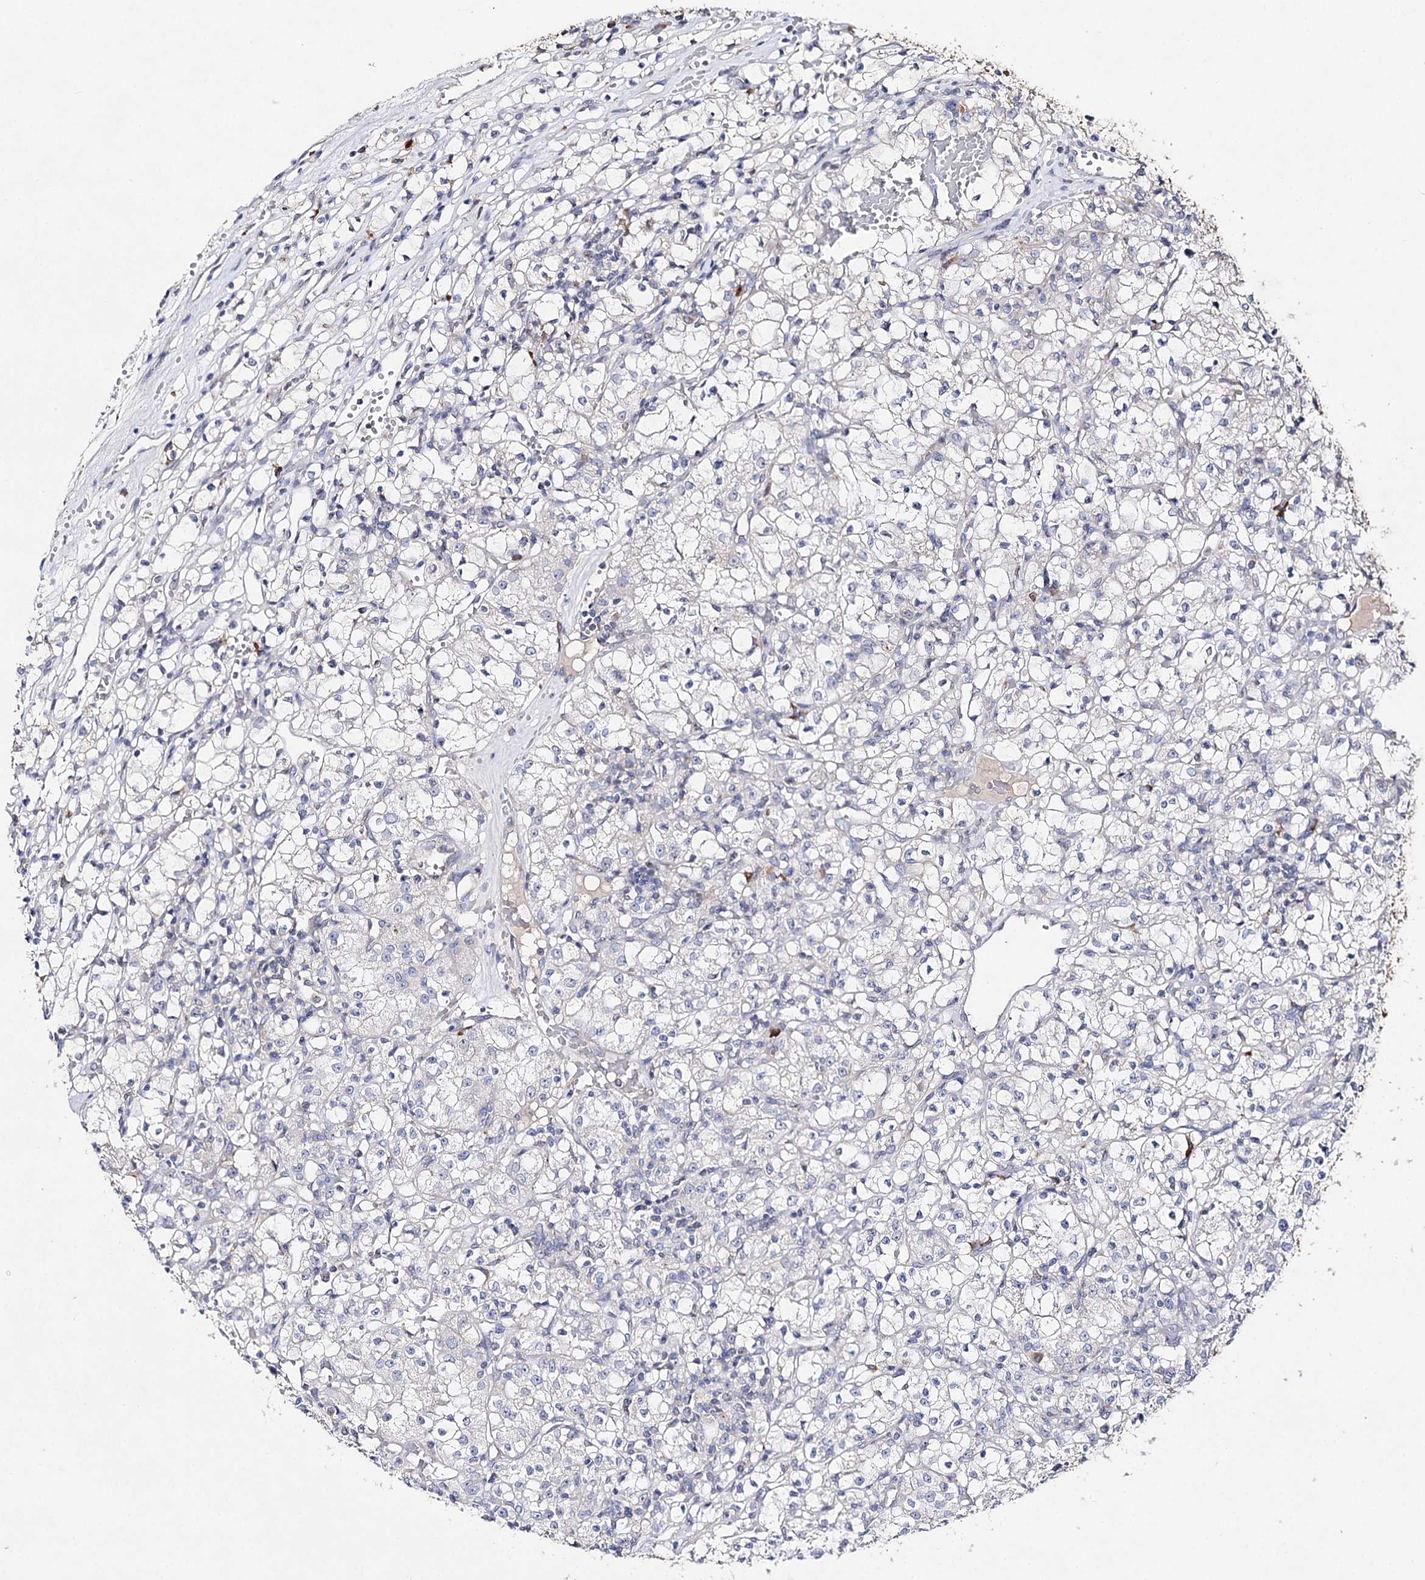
{"staining": {"intensity": "negative", "quantity": "none", "location": "none"}, "tissue": "renal cancer", "cell_type": "Tumor cells", "image_type": "cancer", "snomed": [{"axis": "morphology", "description": "Adenocarcinoma, NOS"}, {"axis": "topography", "description": "Kidney"}], "caption": "A histopathology image of human adenocarcinoma (renal) is negative for staining in tumor cells.", "gene": "IL1RAP", "patient": {"sex": "female", "age": 59}}